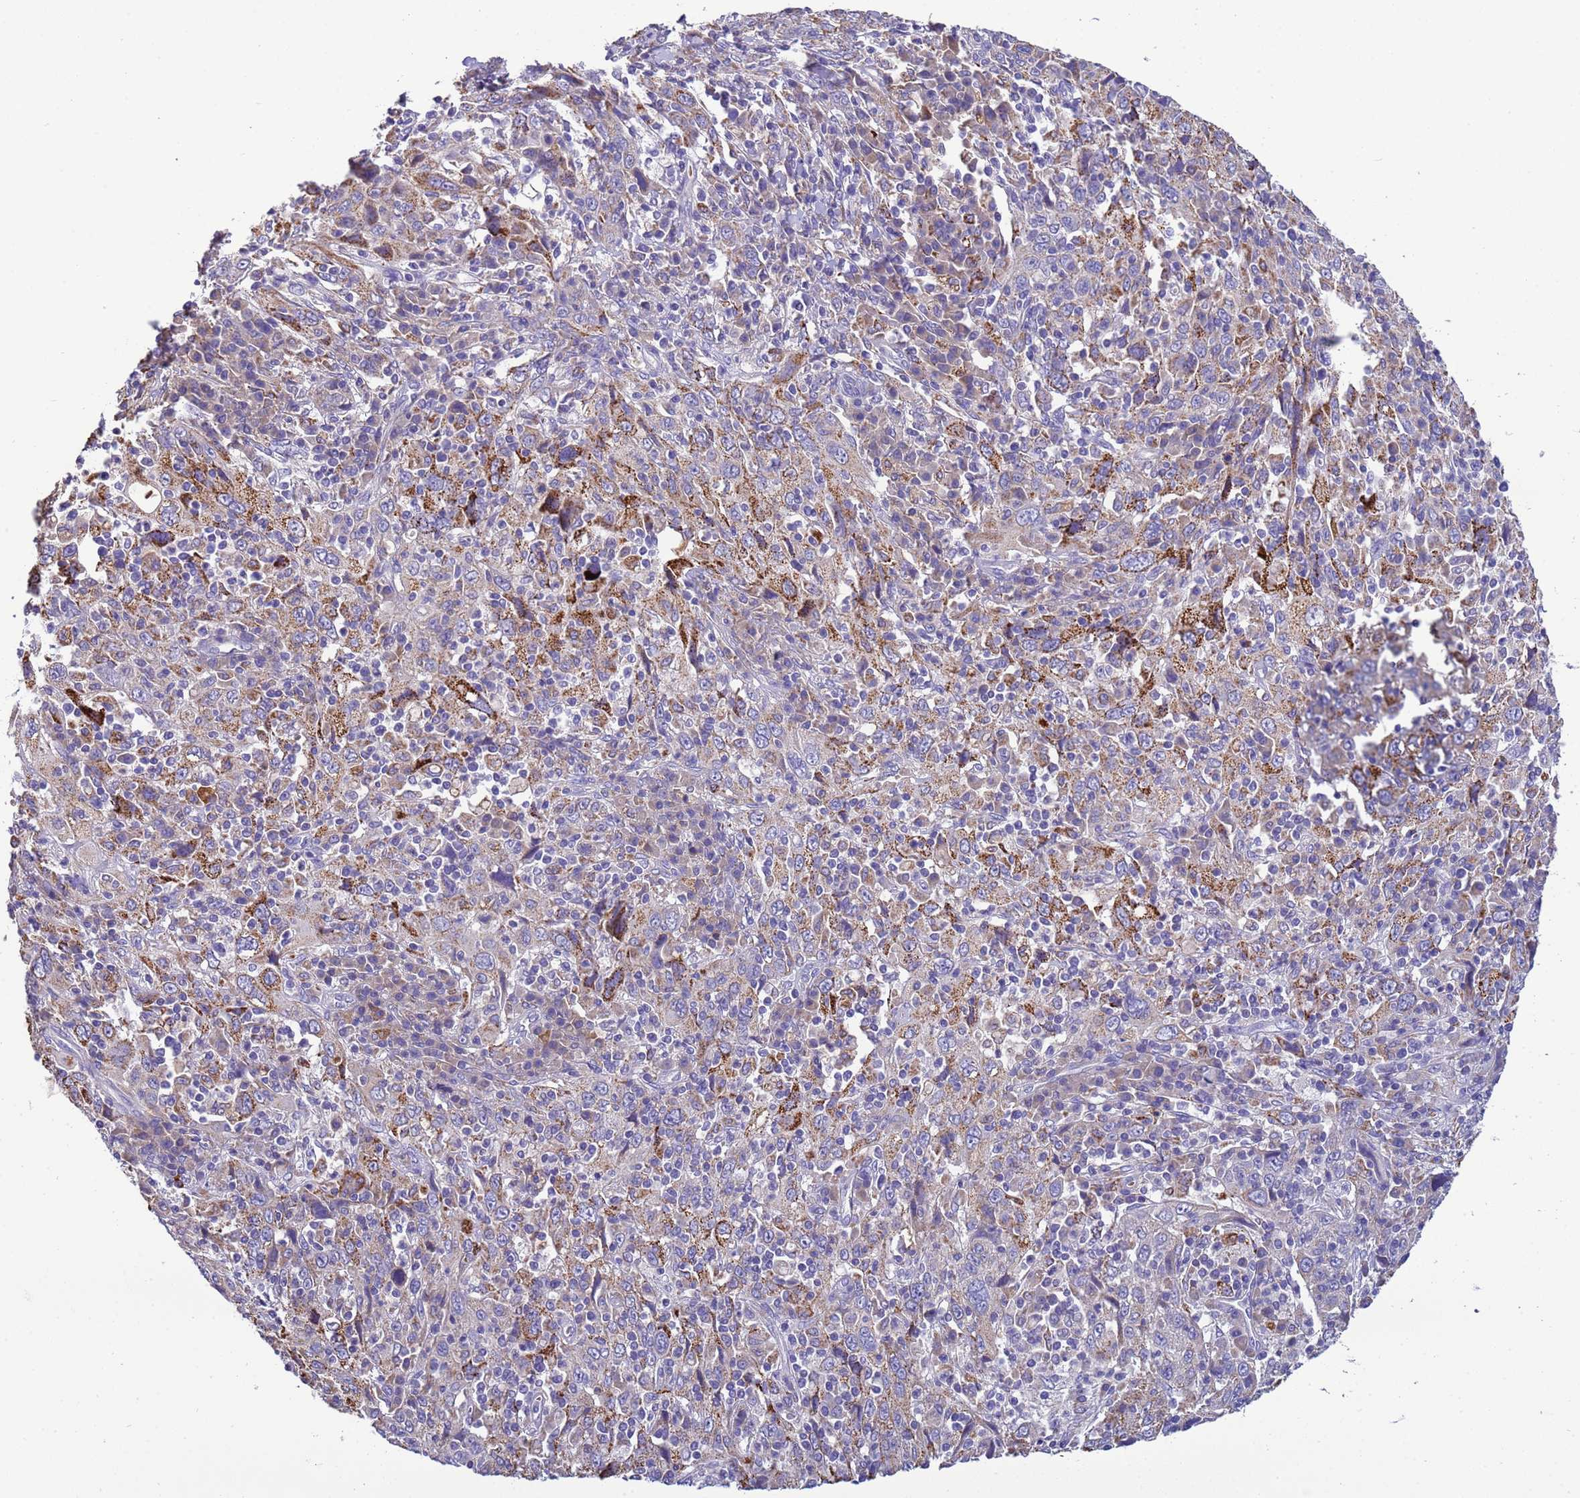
{"staining": {"intensity": "moderate", "quantity": "25%-75%", "location": "cytoplasmic/membranous"}, "tissue": "cervical cancer", "cell_type": "Tumor cells", "image_type": "cancer", "snomed": [{"axis": "morphology", "description": "Squamous cell carcinoma, NOS"}, {"axis": "topography", "description": "Cervix"}], "caption": "This image shows IHC staining of cervical cancer, with medium moderate cytoplasmic/membranous positivity in about 25%-75% of tumor cells.", "gene": "SLC24A3", "patient": {"sex": "female", "age": 46}}